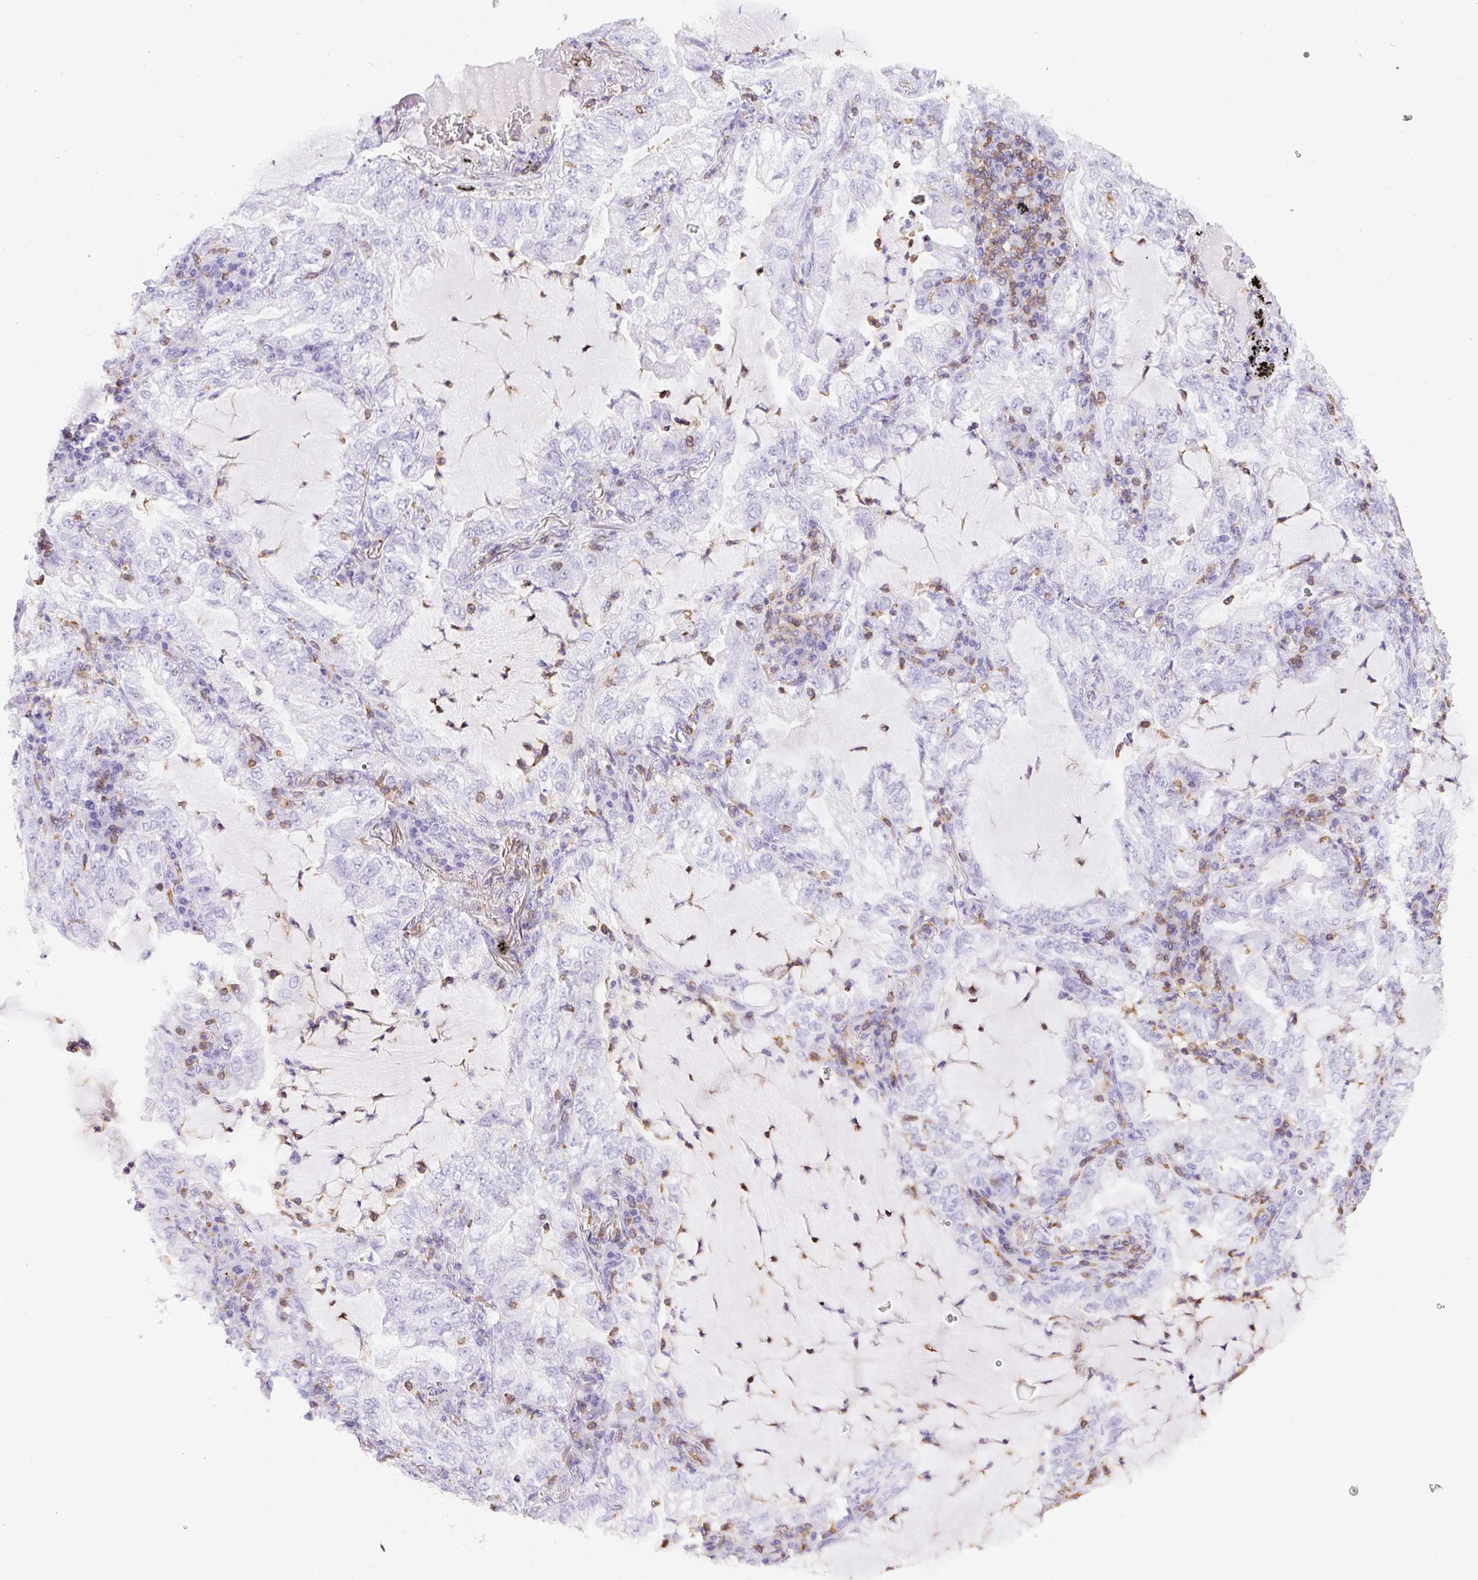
{"staining": {"intensity": "negative", "quantity": "none", "location": "none"}, "tissue": "lung cancer", "cell_type": "Tumor cells", "image_type": "cancer", "snomed": [{"axis": "morphology", "description": "Adenocarcinoma, NOS"}, {"axis": "topography", "description": "Lung"}], "caption": "This photomicrograph is of lung adenocarcinoma stained with immunohistochemistry (IHC) to label a protein in brown with the nuclei are counter-stained blue. There is no expression in tumor cells.", "gene": "FAM228B", "patient": {"sex": "female", "age": 73}}